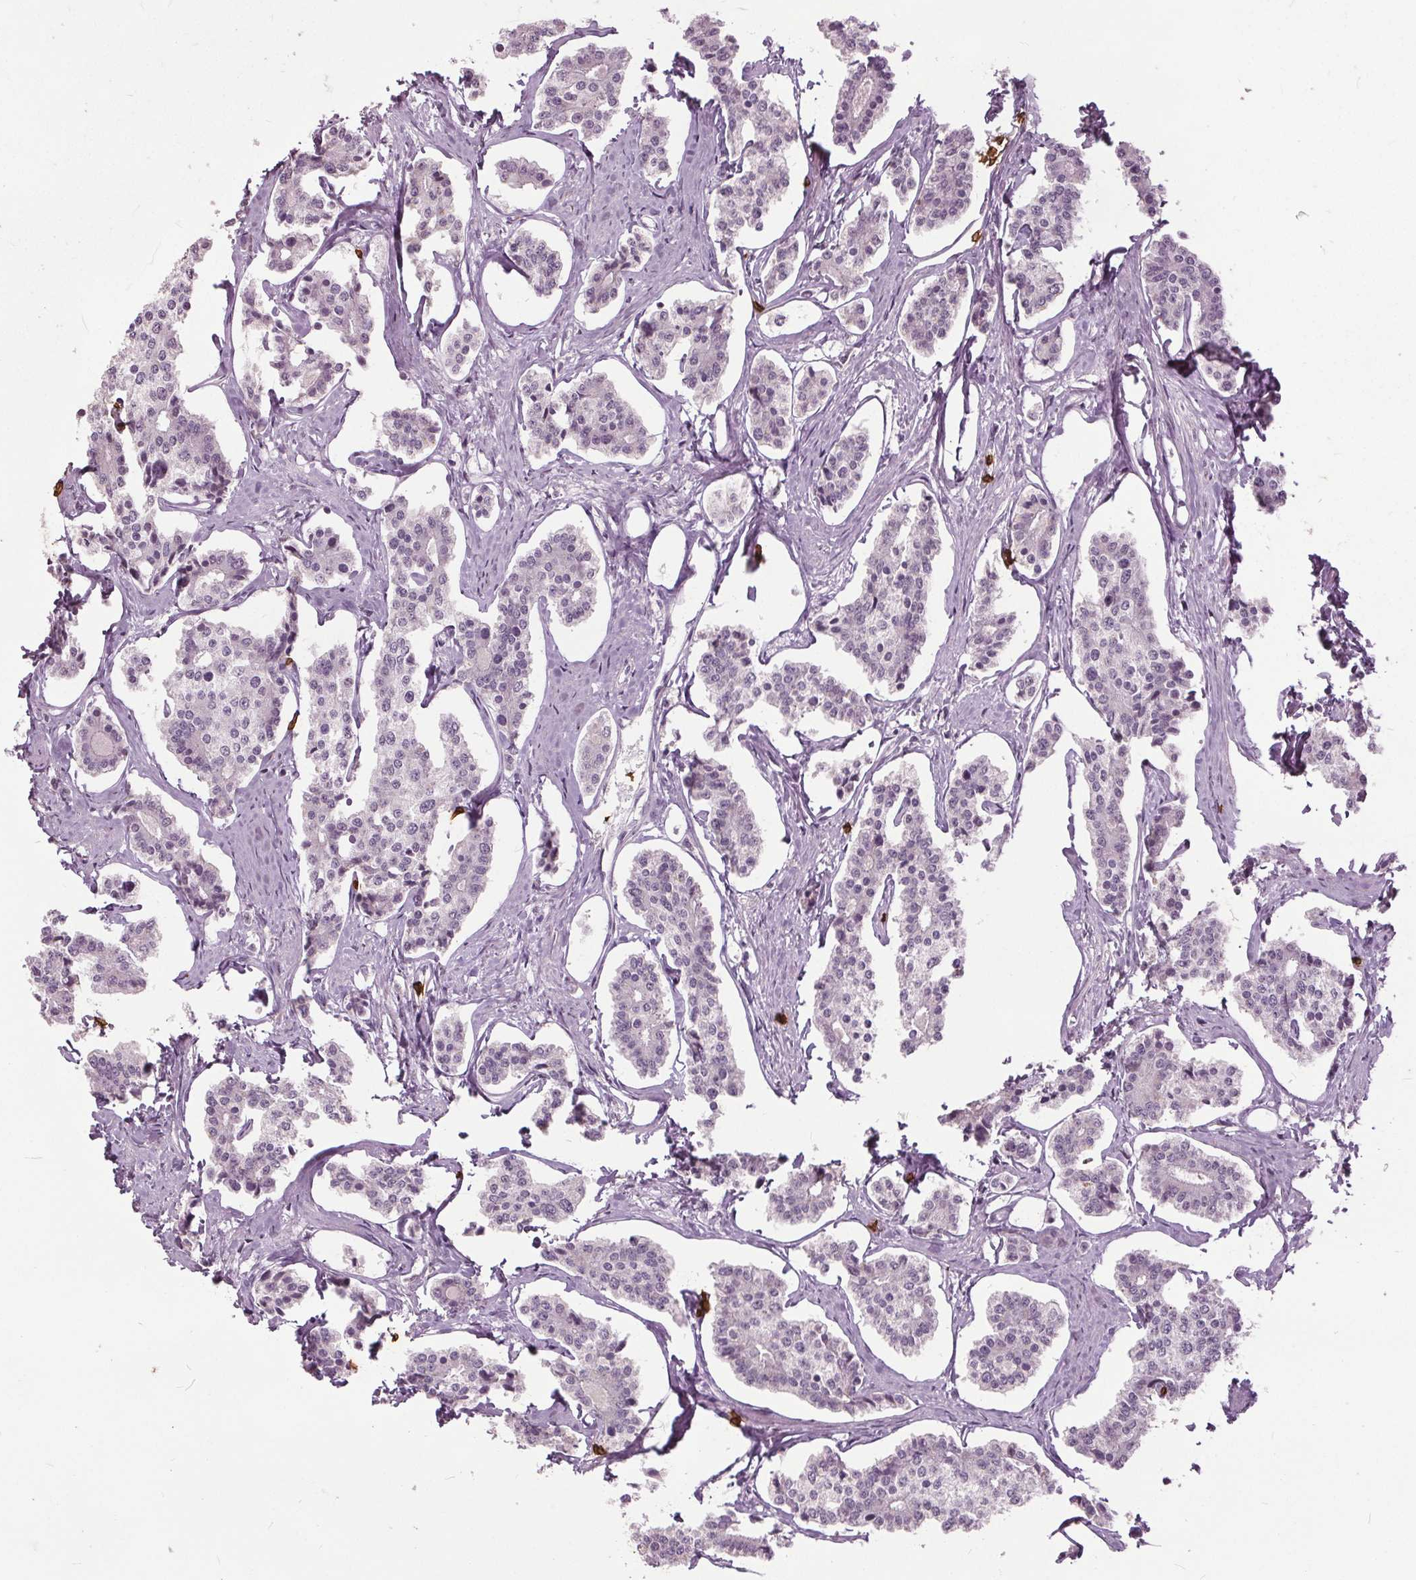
{"staining": {"intensity": "negative", "quantity": "none", "location": "none"}, "tissue": "carcinoid", "cell_type": "Tumor cells", "image_type": "cancer", "snomed": [{"axis": "morphology", "description": "Carcinoid, malignant, NOS"}, {"axis": "topography", "description": "Small intestine"}], "caption": "A high-resolution micrograph shows immunohistochemistry (IHC) staining of carcinoid (malignant), which displays no significant positivity in tumor cells.", "gene": "SLC4A1", "patient": {"sex": "female", "age": 65}}